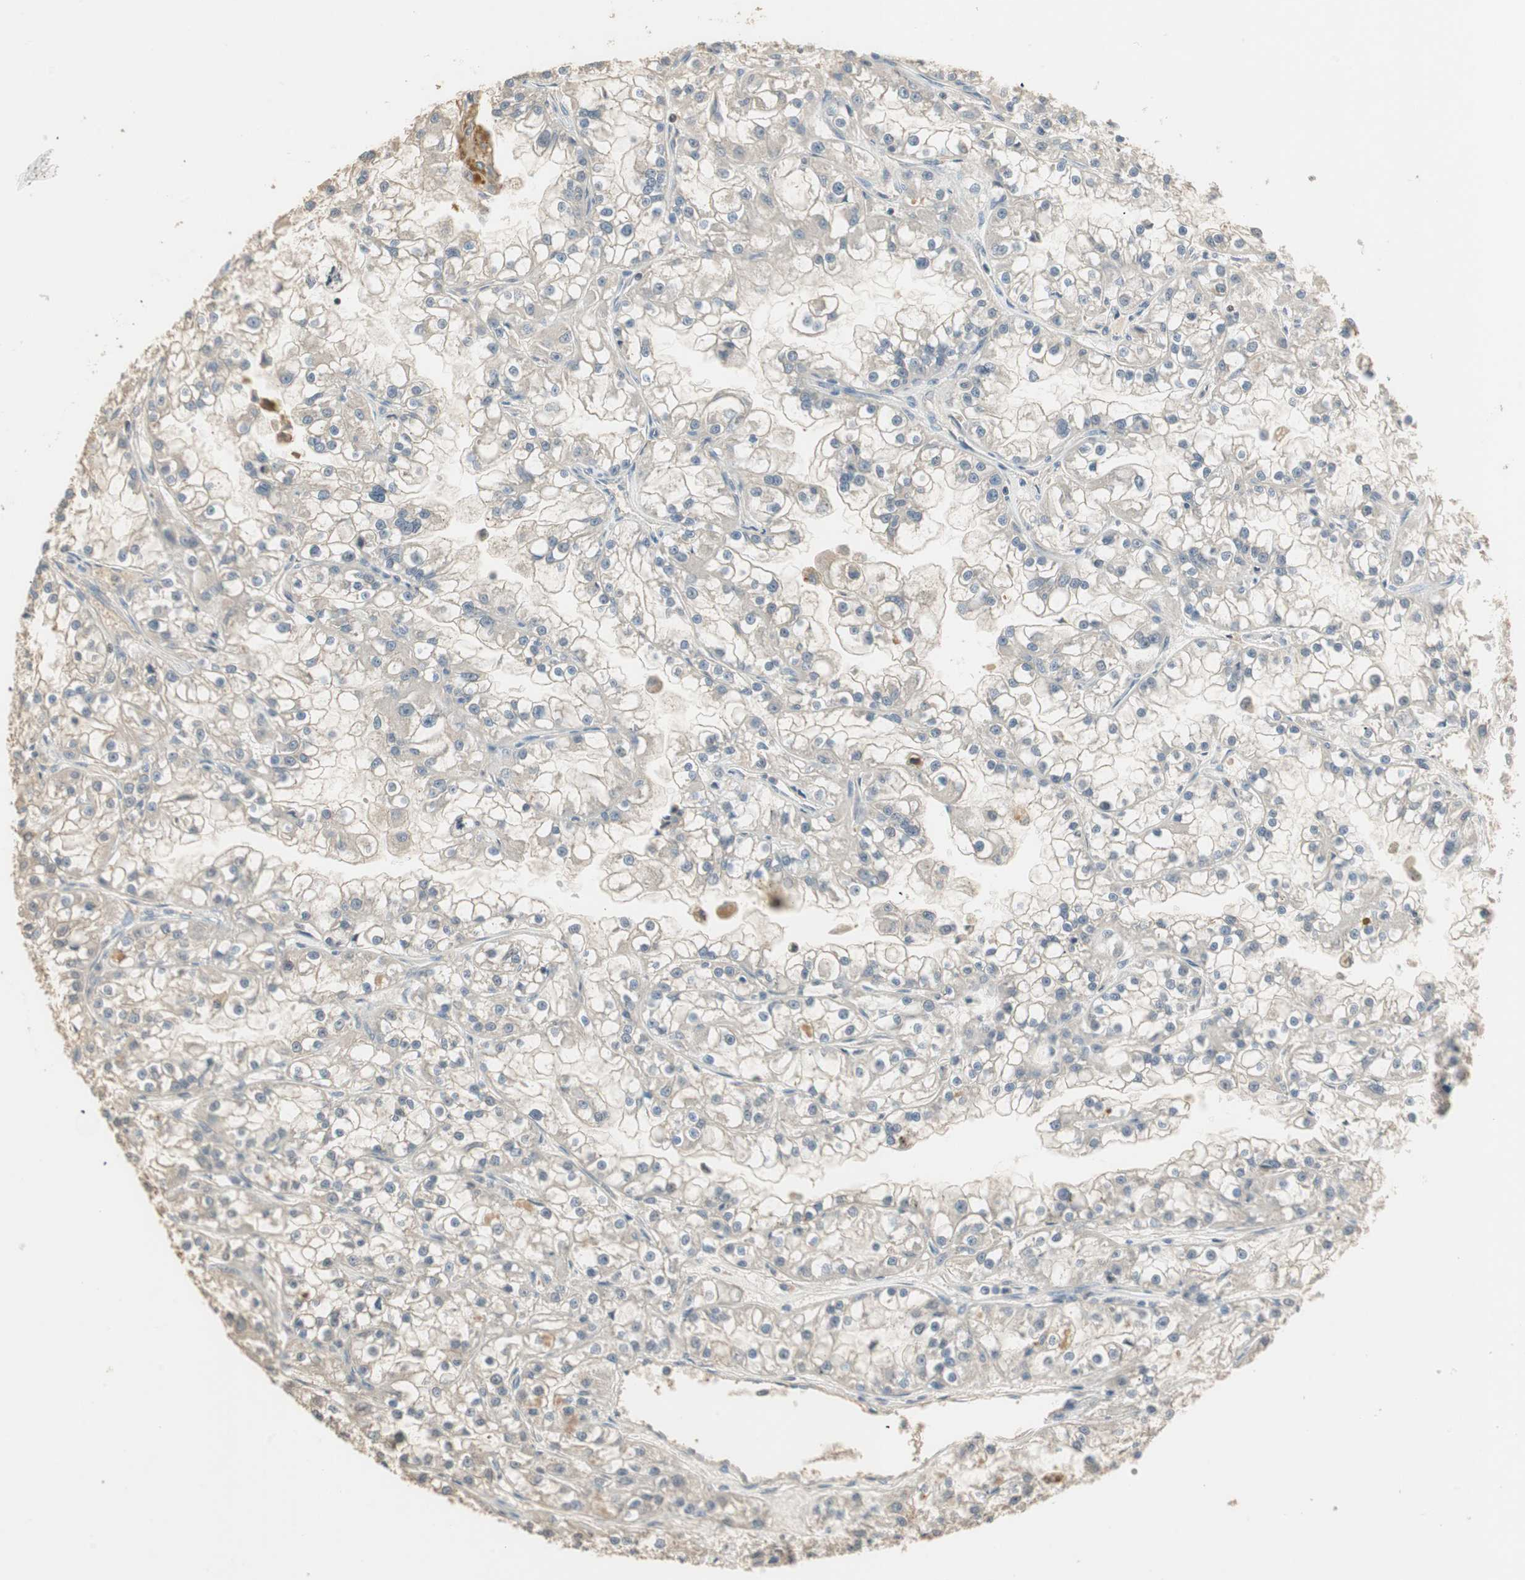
{"staining": {"intensity": "negative", "quantity": "none", "location": "none"}, "tissue": "renal cancer", "cell_type": "Tumor cells", "image_type": "cancer", "snomed": [{"axis": "morphology", "description": "Adenocarcinoma, NOS"}, {"axis": "topography", "description": "Kidney"}], "caption": "There is no significant staining in tumor cells of renal cancer (adenocarcinoma). Brightfield microscopy of immunohistochemistry stained with DAB (3,3'-diaminobenzidine) (brown) and hematoxylin (blue), captured at high magnification.", "gene": "RUNX2", "patient": {"sex": "female", "age": 52}}